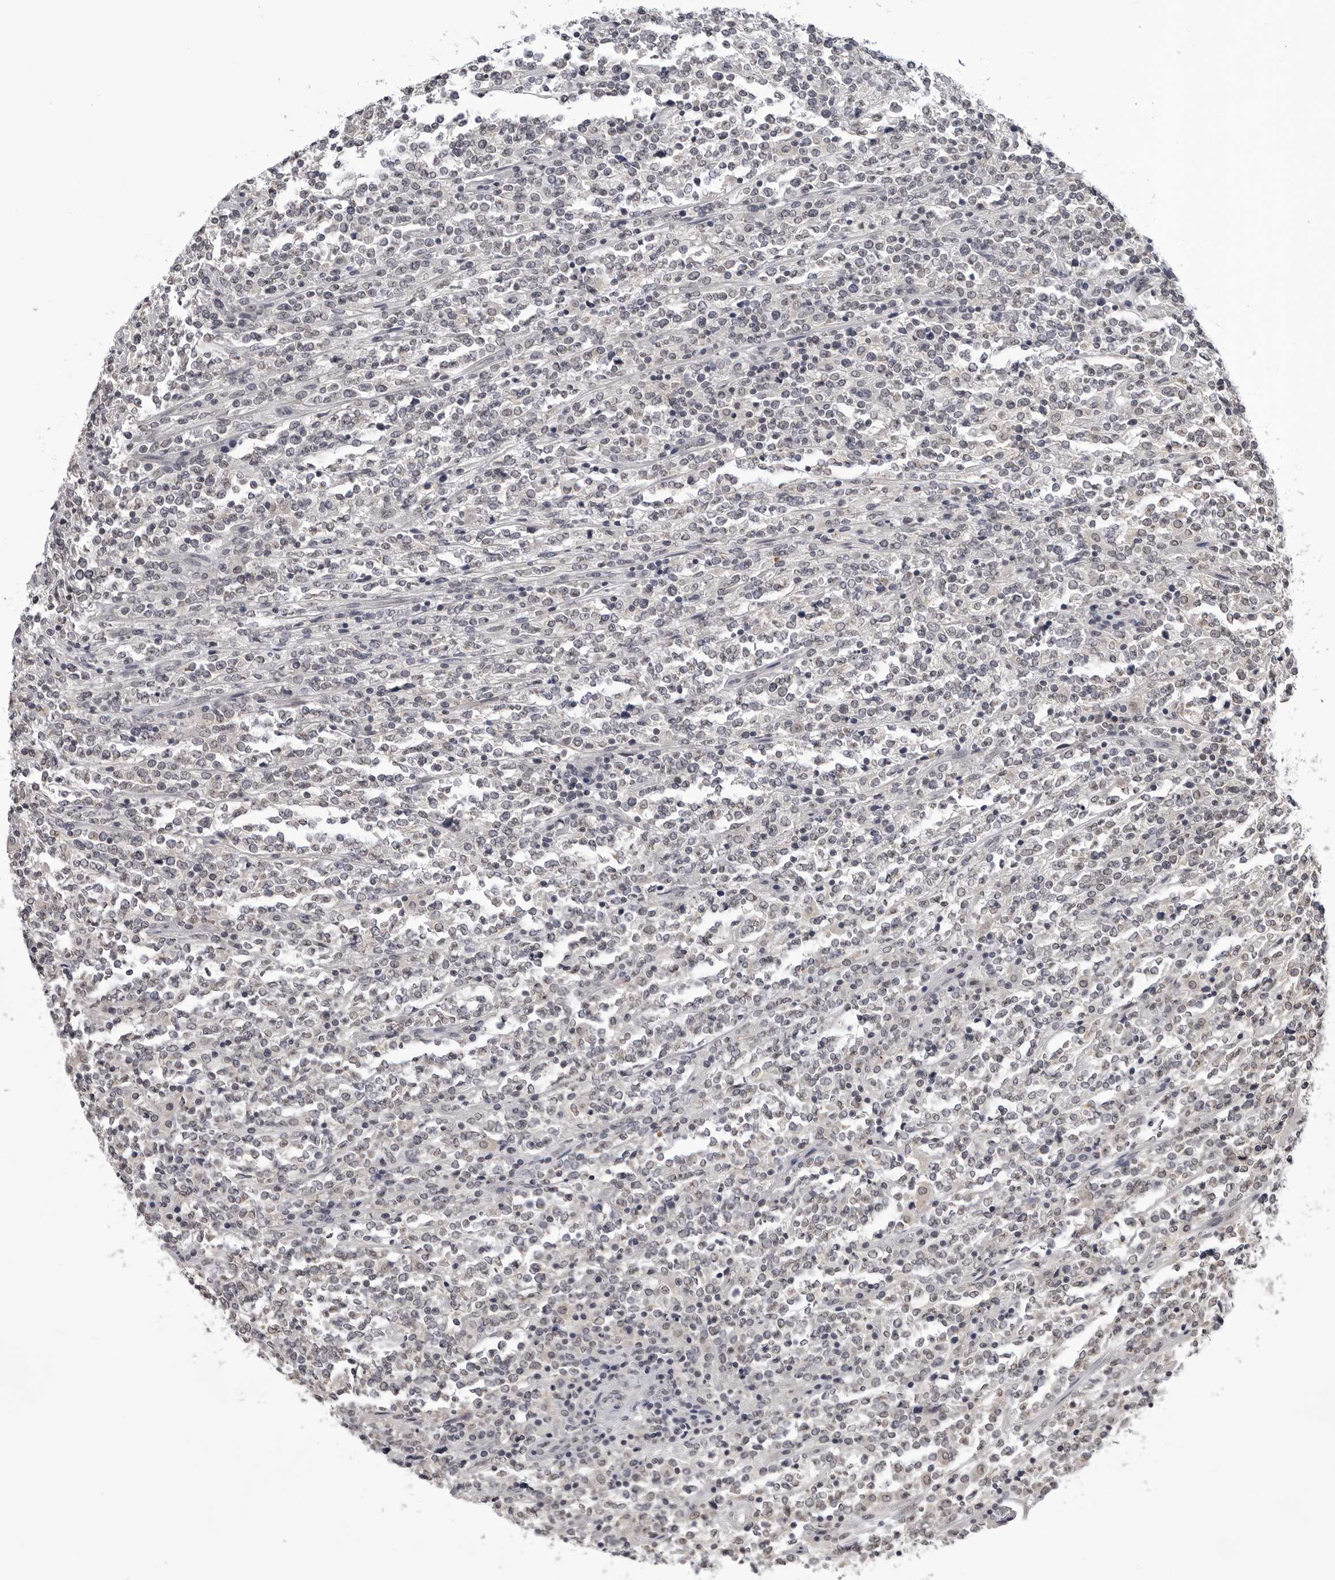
{"staining": {"intensity": "negative", "quantity": "none", "location": "none"}, "tissue": "lymphoma", "cell_type": "Tumor cells", "image_type": "cancer", "snomed": [{"axis": "morphology", "description": "Malignant lymphoma, non-Hodgkin's type, High grade"}, {"axis": "topography", "description": "Soft tissue"}], "caption": "Tumor cells show no significant positivity in lymphoma.", "gene": "CDK20", "patient": {"sex": "male", "age": 18}}